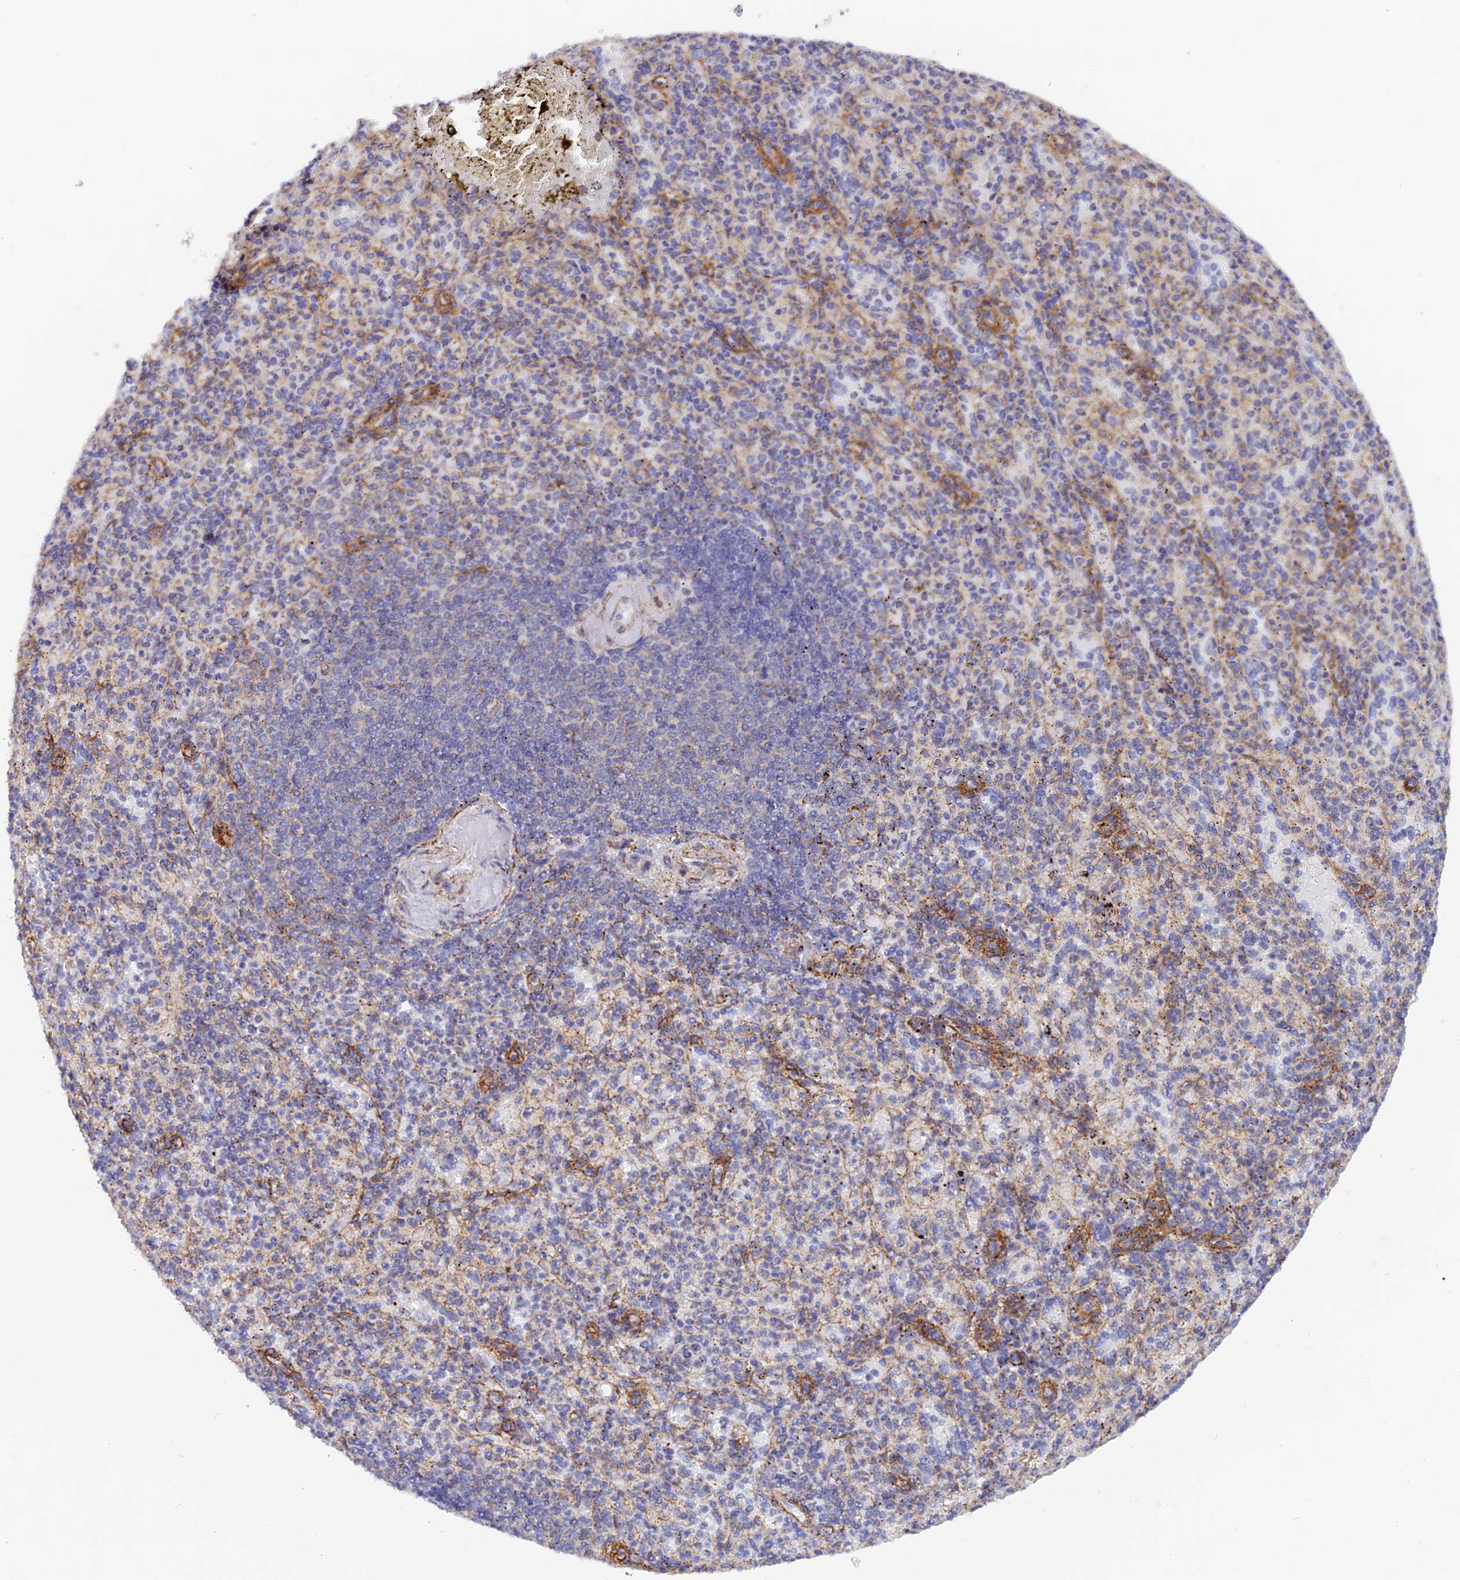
{"staining": {"intensity": "weak", "quantity": "<25%", "location": "cytoplasmic/membranous,nuclear"}, "tissue": "spleen", "cell_type": "Cells in red pulp", "image_type": "normal", "snomed": [{"axis": "morphology", "description": "Normal tissue, NOS"}, {"axis": "topography", "description": "Spleen"}], "caption": "High power microscopy histopathology image of an immunohistochemistry (IHC) micrograph of unremarkable spleen, revealing no significant staining in cells in red pulp. (Immunohistochemistry (ihc), brightfield microscopy, high magnification).", "gene": "VSTM2L", "patient": {"sex": "female", "age": 74}}